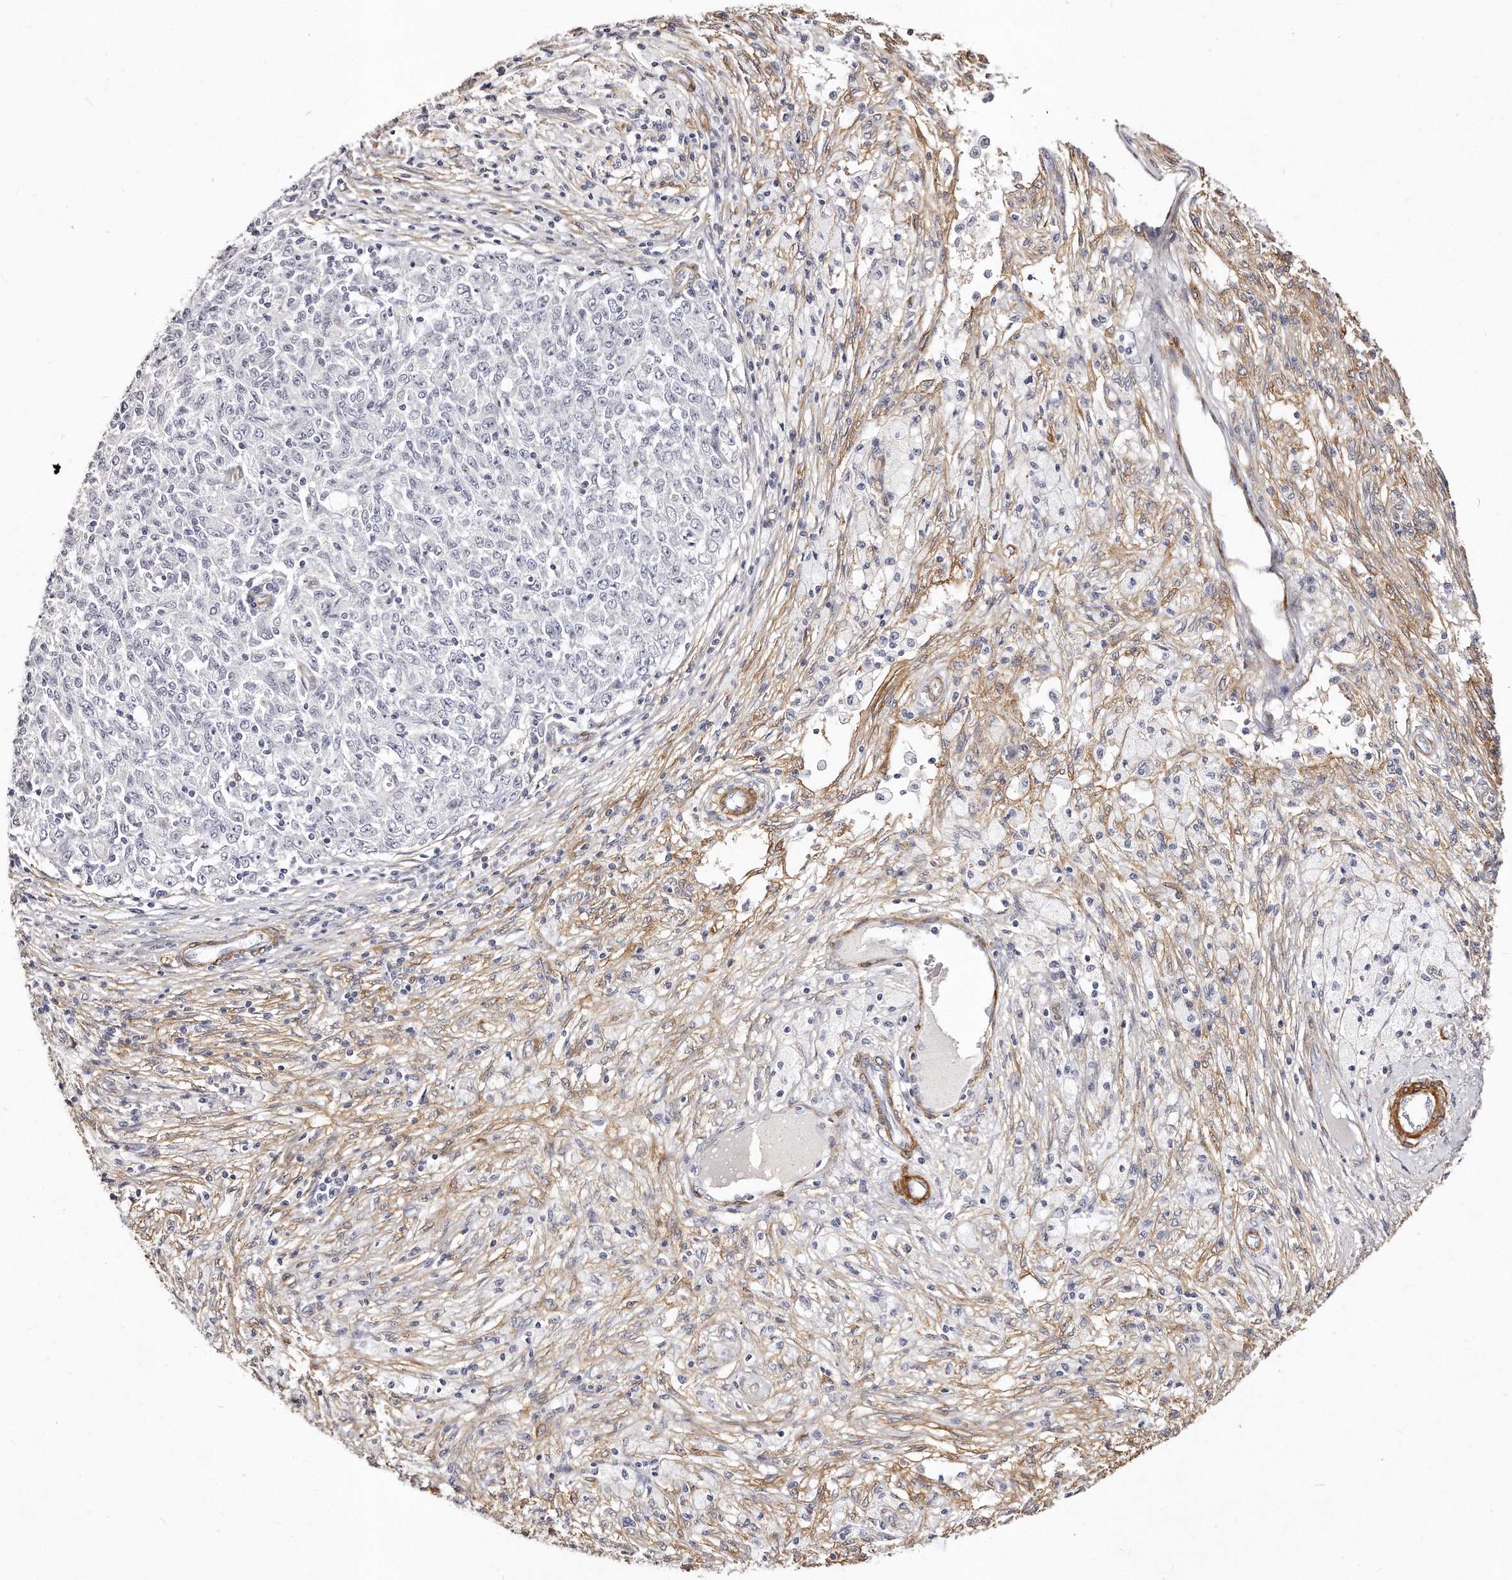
{"staining": {"intensity": "negative", "quantity": "none", "location": "none"}, "tissue": "ovarian cancer", "cell_type": "Tumor cells", "image_type": "cancer", "snomed": [{"axis": "morphology", "description": "Carcinoma, endometroid"}, {"axis": "topography", "description": "Ovary"}], "caption": "DAB (3,3'-diaminobenzidine) immunohistochemical staining of human endometroid carcinoma (ovarian) reveals no significant staining in tumor cells.", "gene": "LMOD1", "patient": {"sex": "female", "age": 42}}